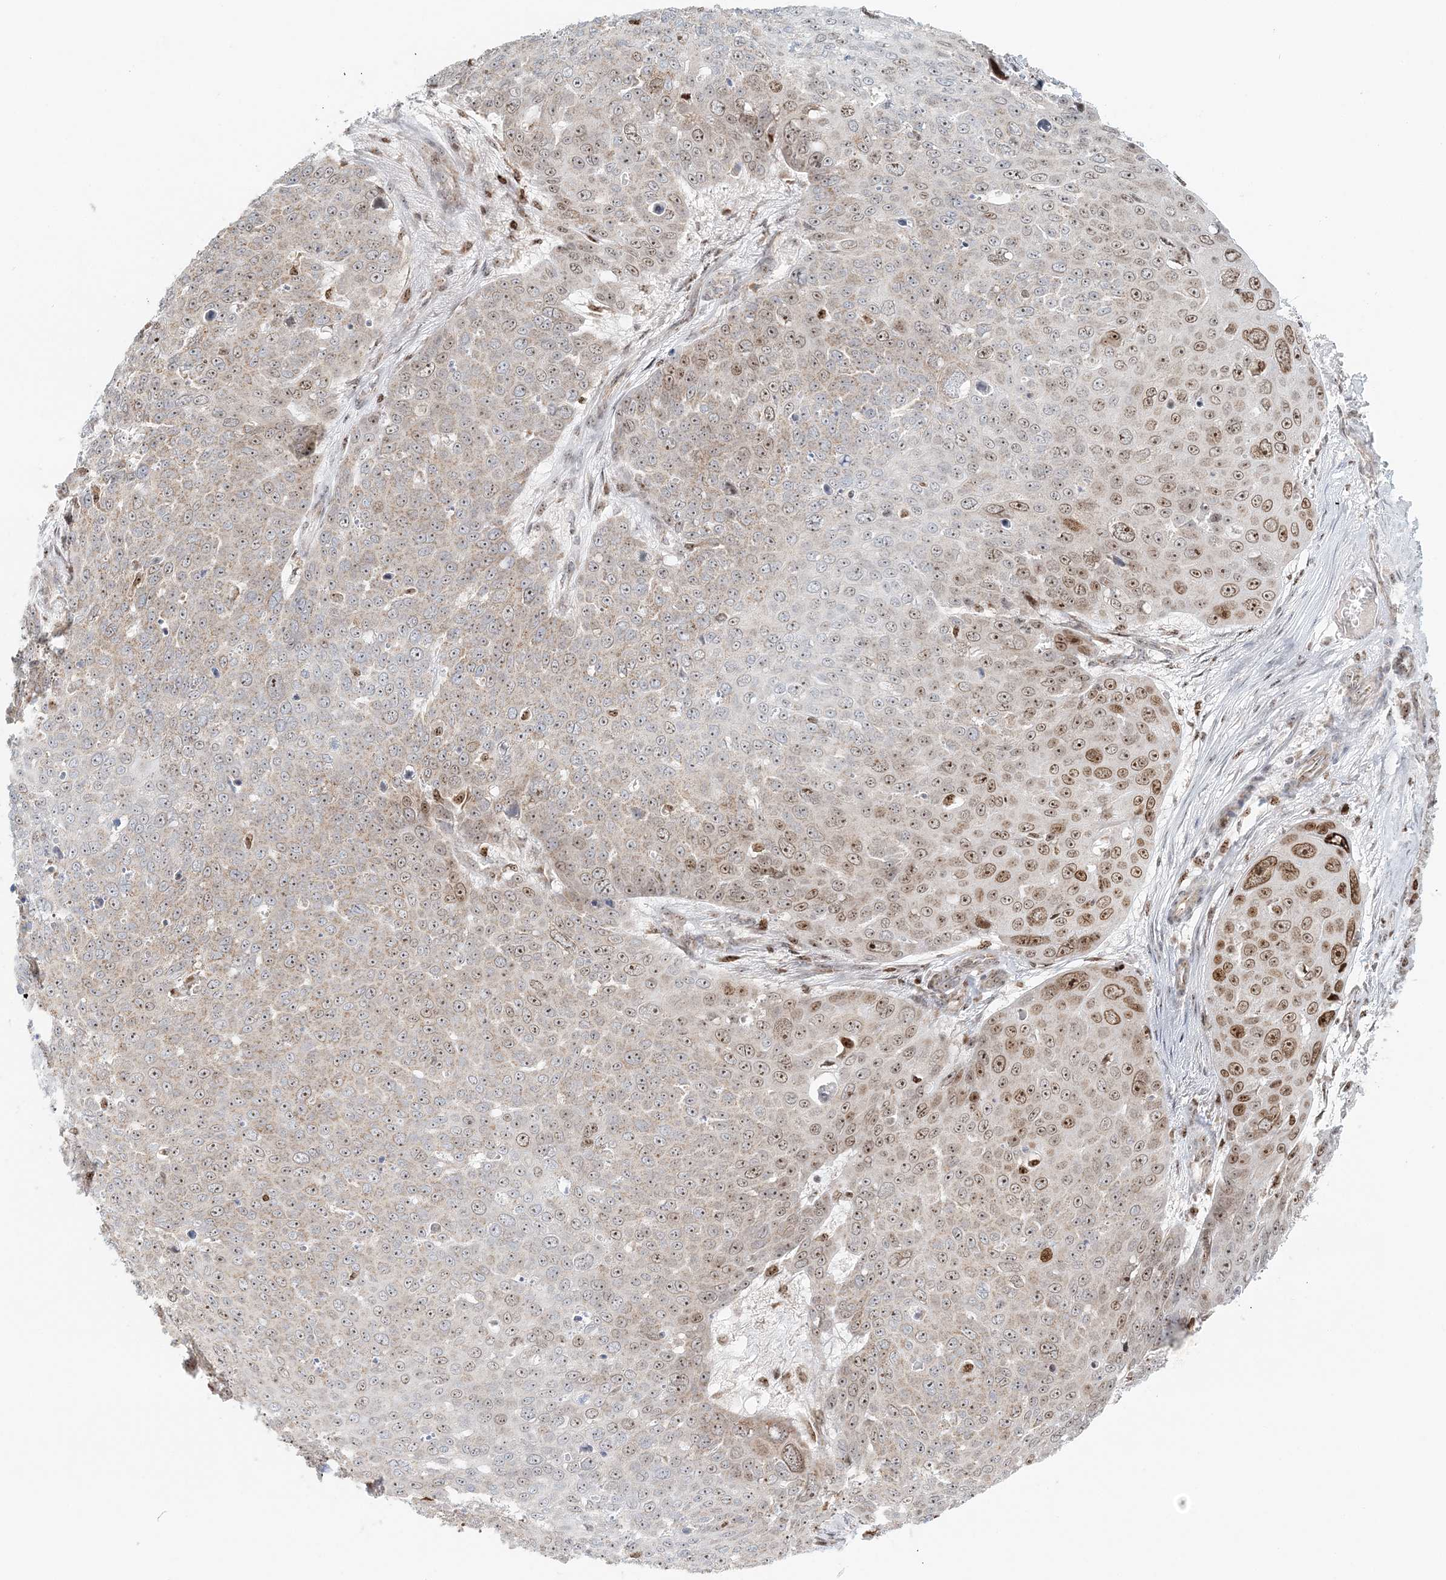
{"staining": {"intensity": "moderate", "quantity": ">75%", "location": "nuclear"}, "tissue": "skin cancer", "cell_type": "Tumor cells", "image_type": "cancer", "snomed": [{"axis": "morphology", "description": "Squamous cell carcinoma, NOS"}, {"axis": "topography", "description": "Skin"}], "caption": "Immunohistochemical staining of skin squamous cell carcinoma shows moderate nuclear protein expression in about >75% of tumor cells.", "gene": "UBE2F", "patient": {"sex": "male", "age": 71}}